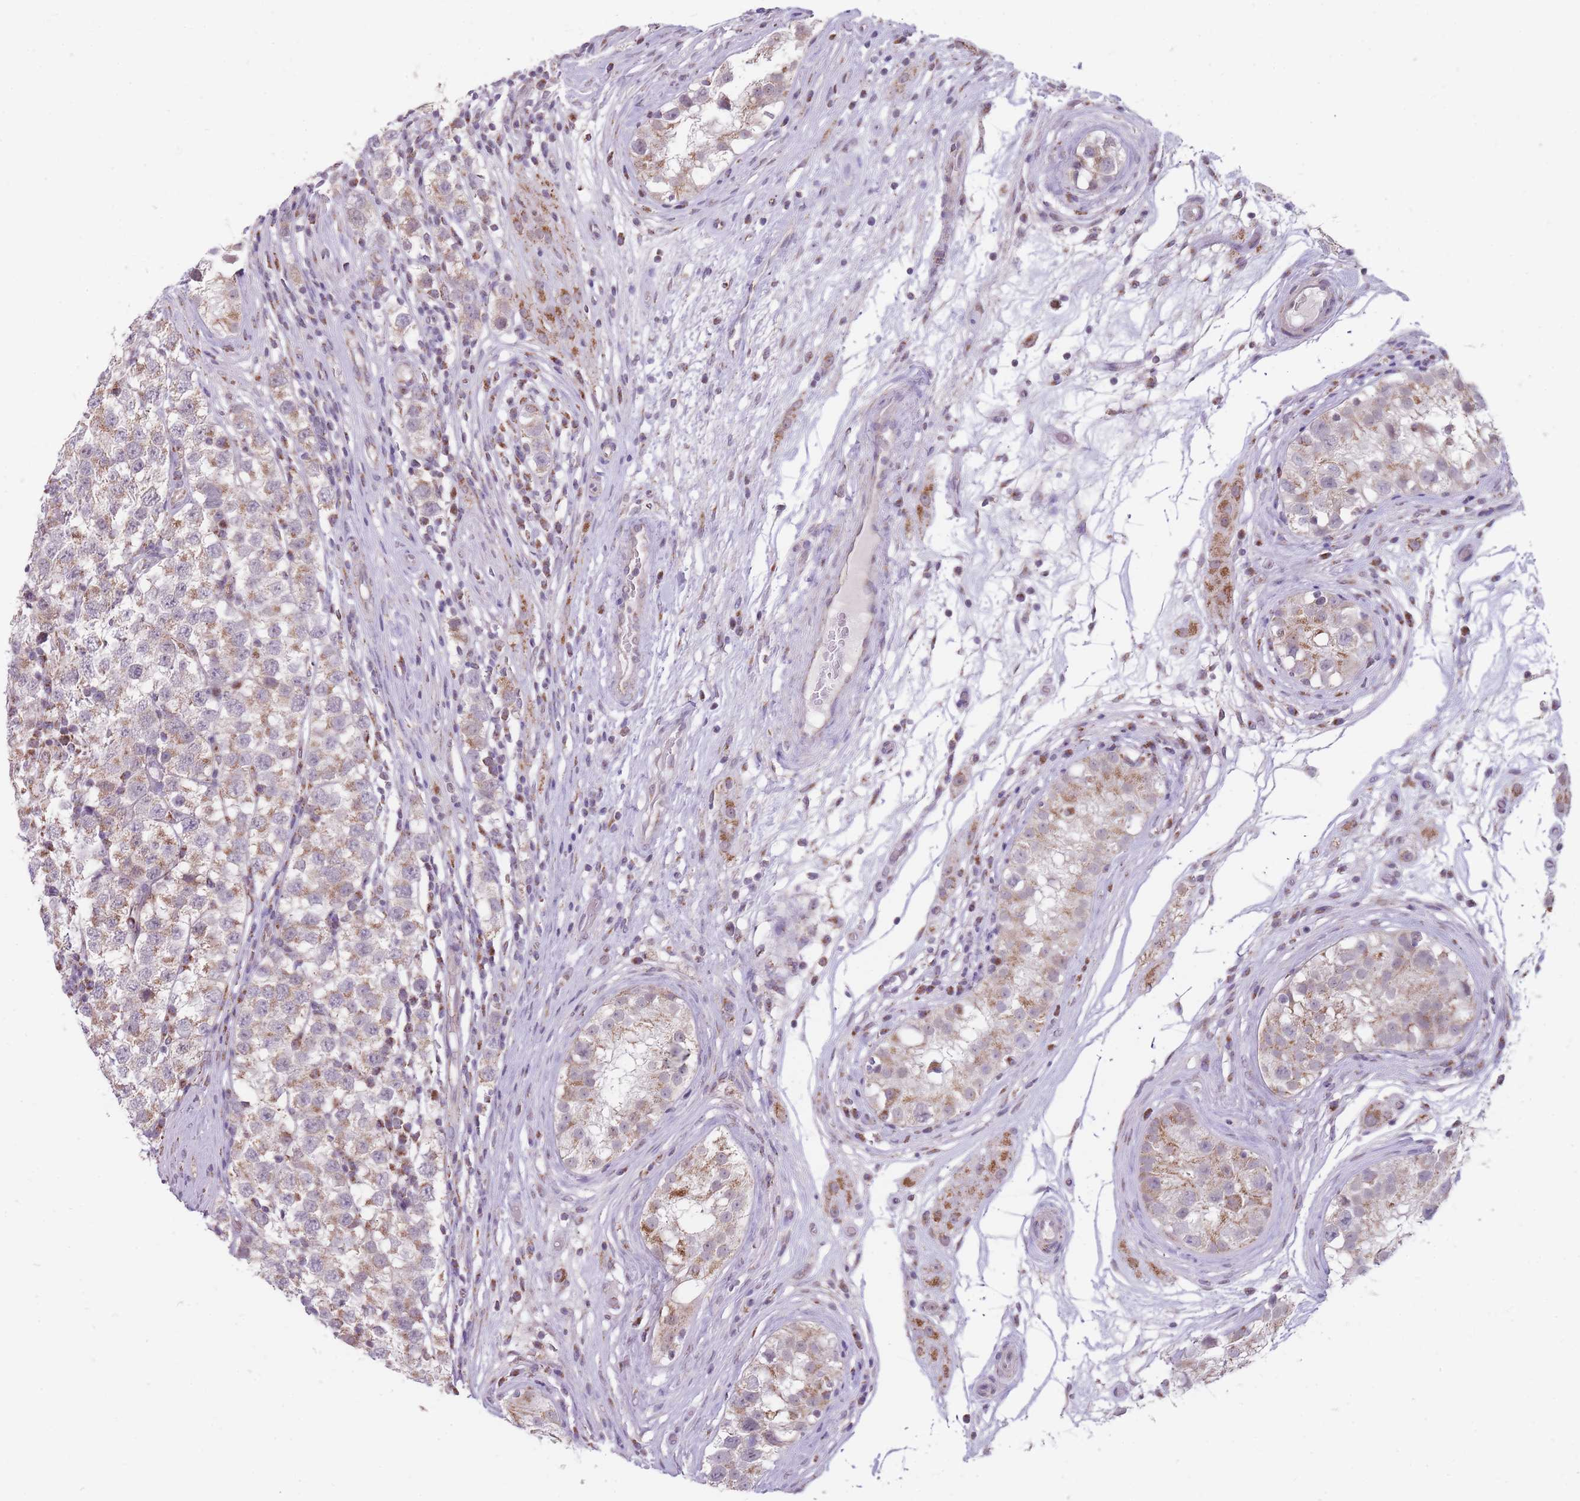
{"staining": {"intensity": "weak", "quantity": "25%-75%", "location": "cytoplasmic/membranous"}, "tissue": "testis cancer", "cell_type": "Tumor cells", "image_type": "cancer", "snomed": [{"axis": "morphology", "description": "Seminoma, NOS"}, {"axis": "topography", "description": "Testis"}], "caption": "Brown immunohistochemical staining in human testis seminoma reveals weak cytoplasmic/membranous staining in approximately 25%-75% of tumor cells.", "gene": "NELL1", "patient": {"sex": "male", "age": 34}}